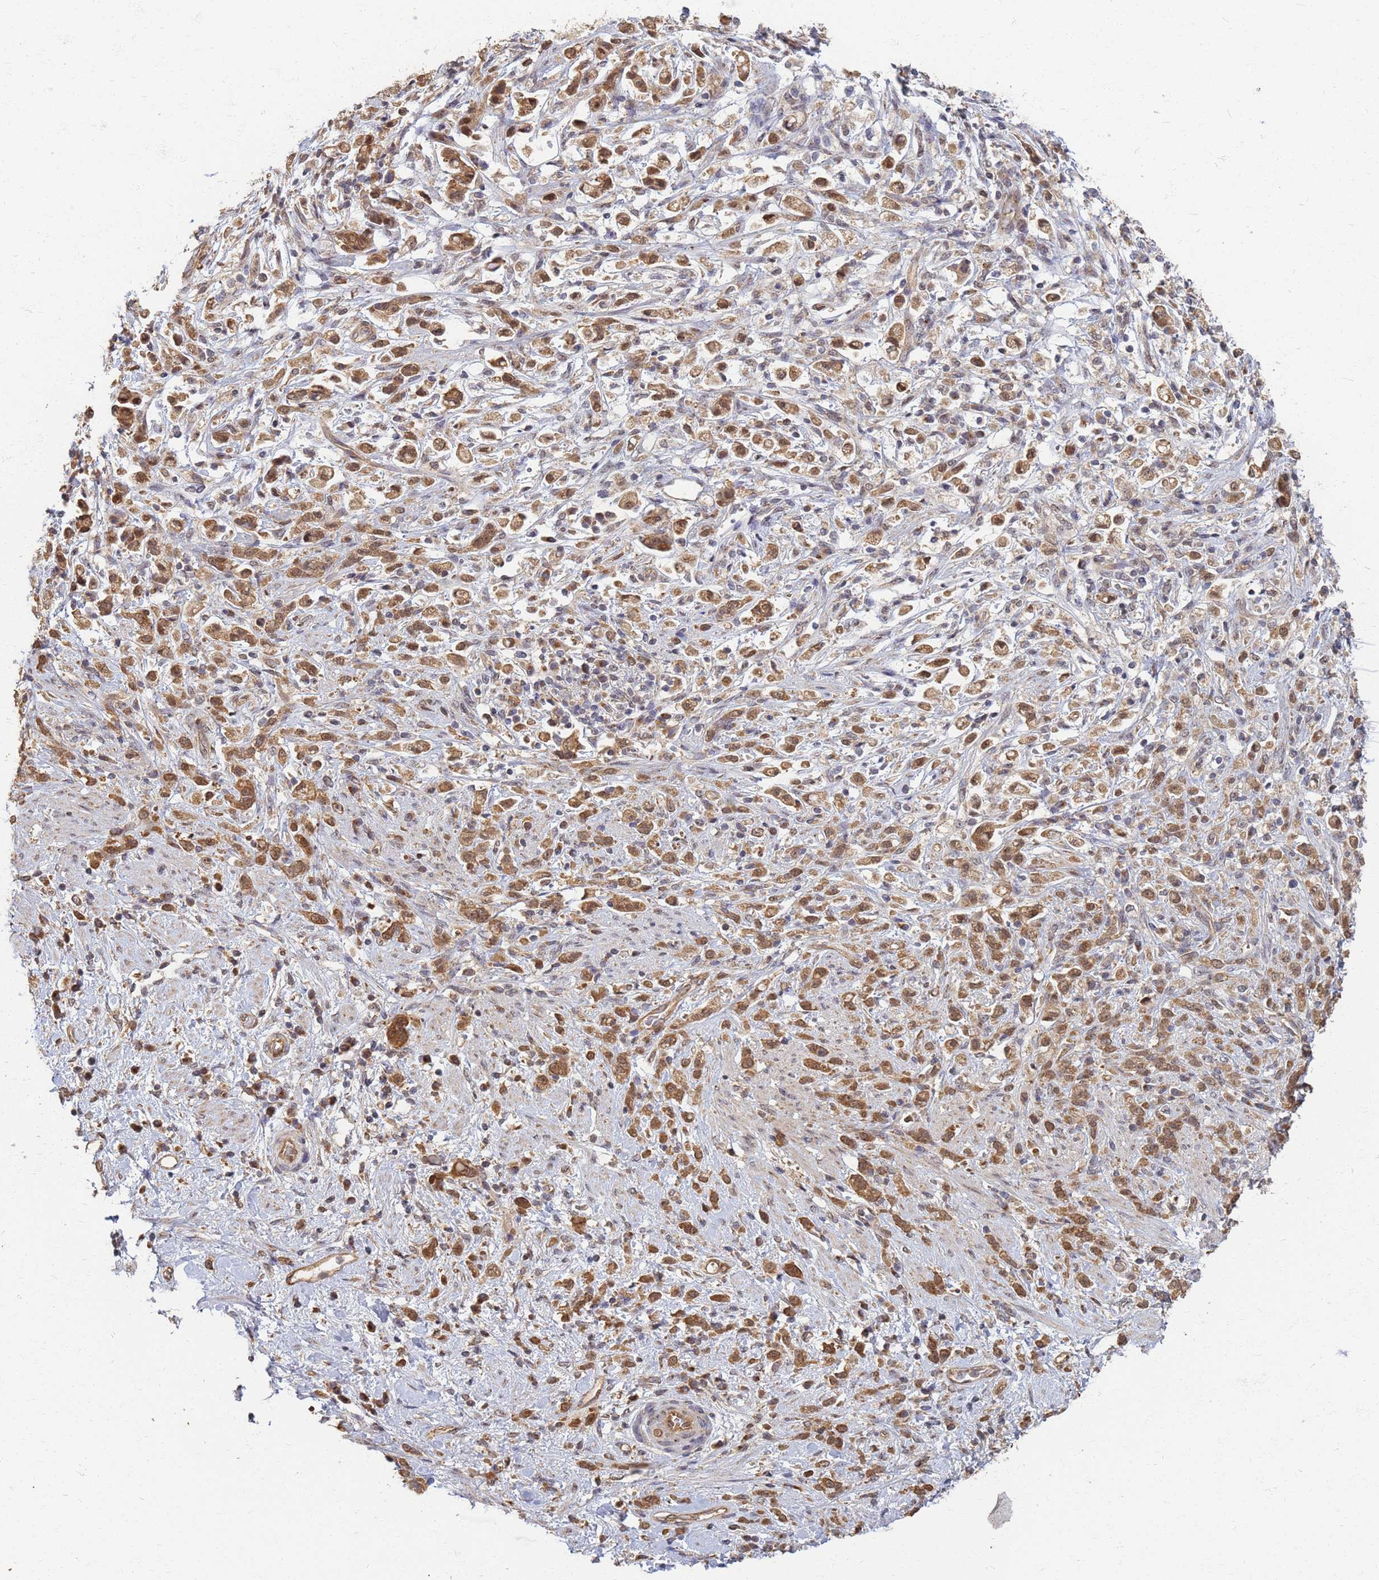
{"staining": {"intensity": "moderate", "quantity": ">75%", "location": "cytoplasmic/membranous"}, "tissue": "stomach cancer", "cell_type": "Tumor cells", "image_type": "cancer", "snomed": [{"axis": "morphology", "description": "Adenocarcinoma, NOS"}, {"axis": "topography", "description": "Stomach"}], "caption": "Protein positivity by immunohistochemistry (IHC) exhibits moderate cytoplasmic/membranous staining in approximately >75% of tumor cells in stomach adenocarcinoma.", "gene": "ITGB4", "patient": {"sex": "female", "age": 60}}